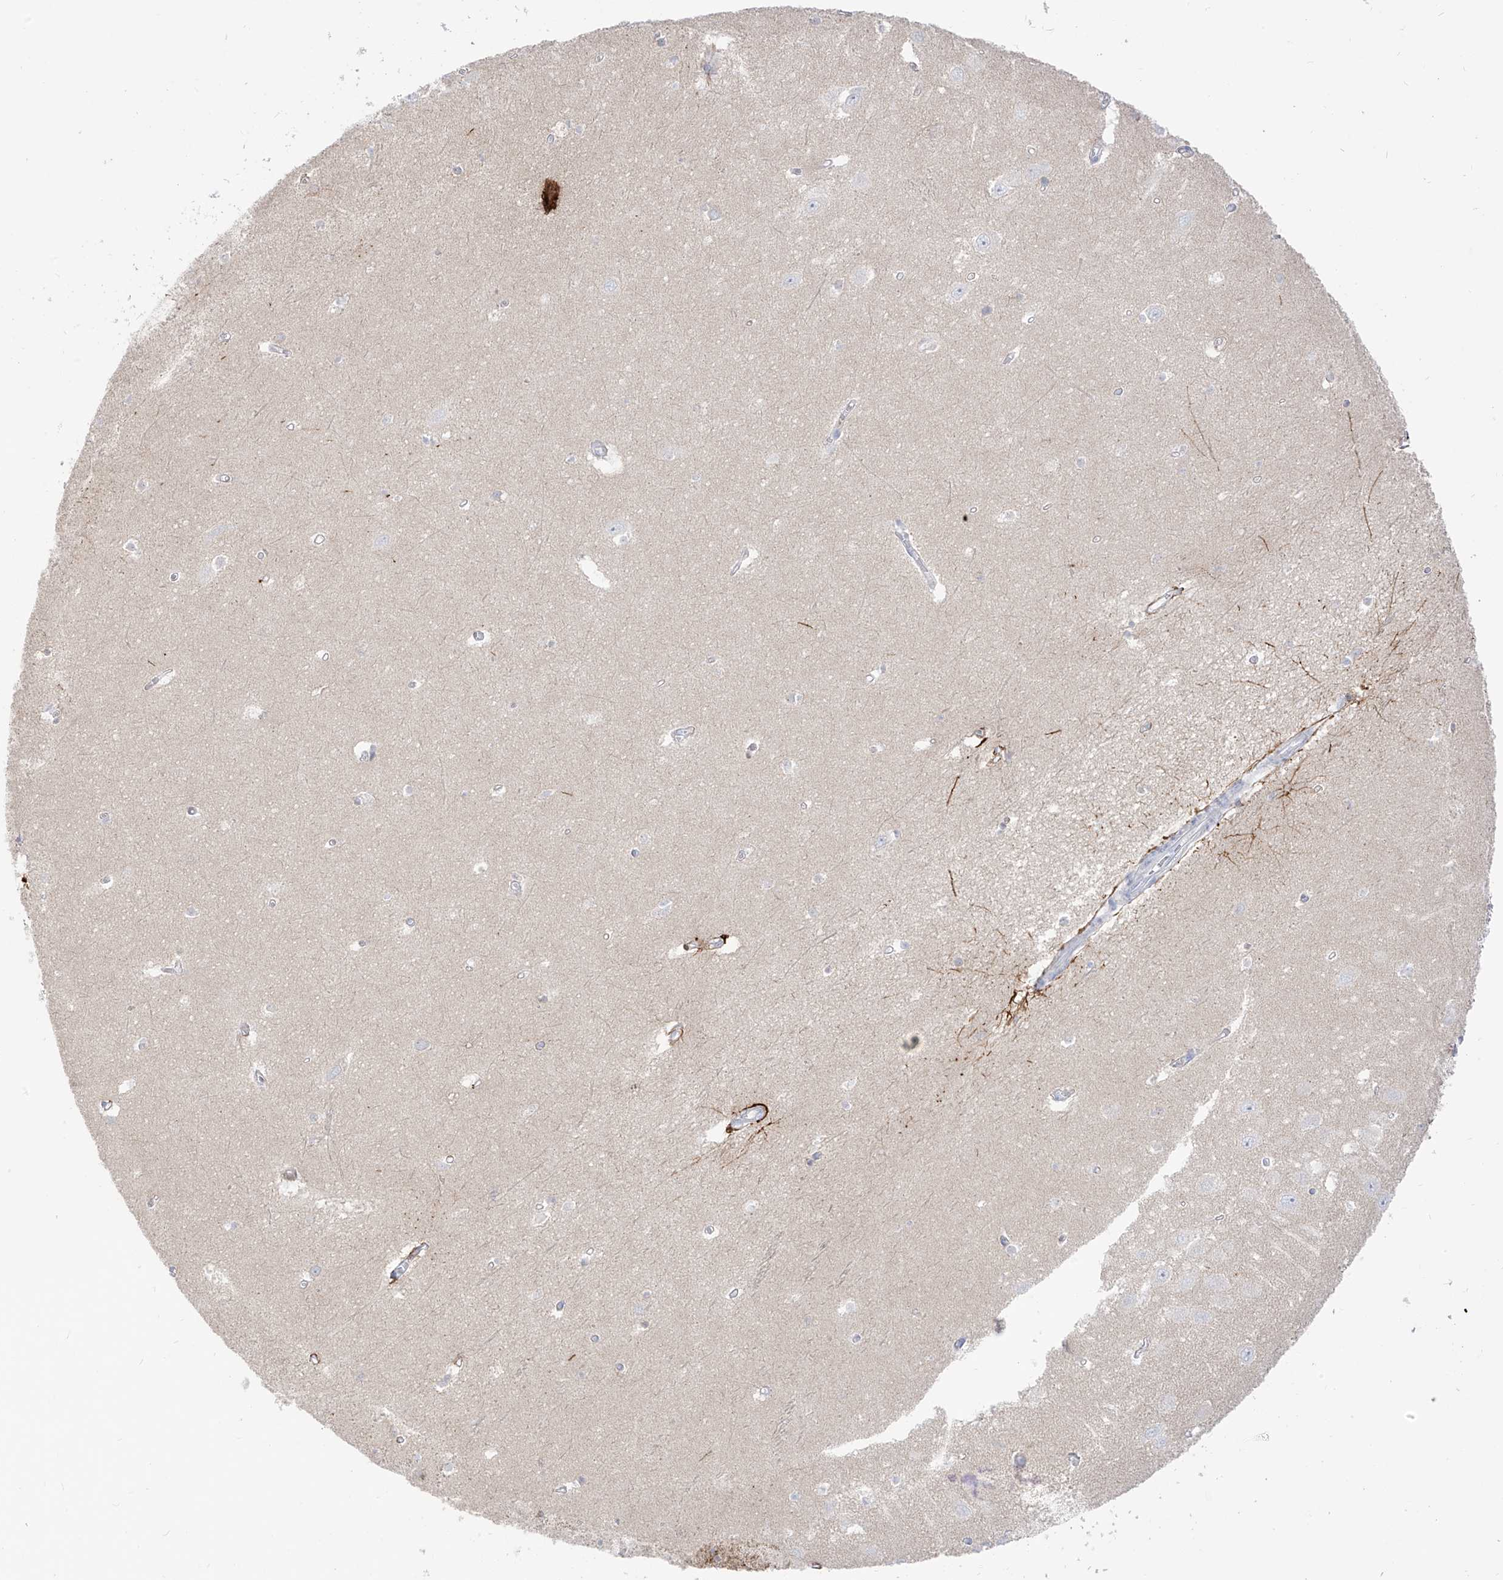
{"staining": {"intensity": "strong", "quantity": "<25%", "location": "cytoplasmic/membranous"}, "tissue": "hippocampus", "cell_type": "Glial cells", "image_type": "normal", "snomed": [{"axis": "morphology", "description": "Normal tissue, NOS"}, {"axis": "topography", "description": "Hippocampus"}], "caption": "Glial cells reveal medium levels of strong cytoplasmic/membranous staining in about <25% of cells in unremarkable hippocampus.", "gene": "ARHGEF40", "patient": {"sex": "female", "age": 64}}